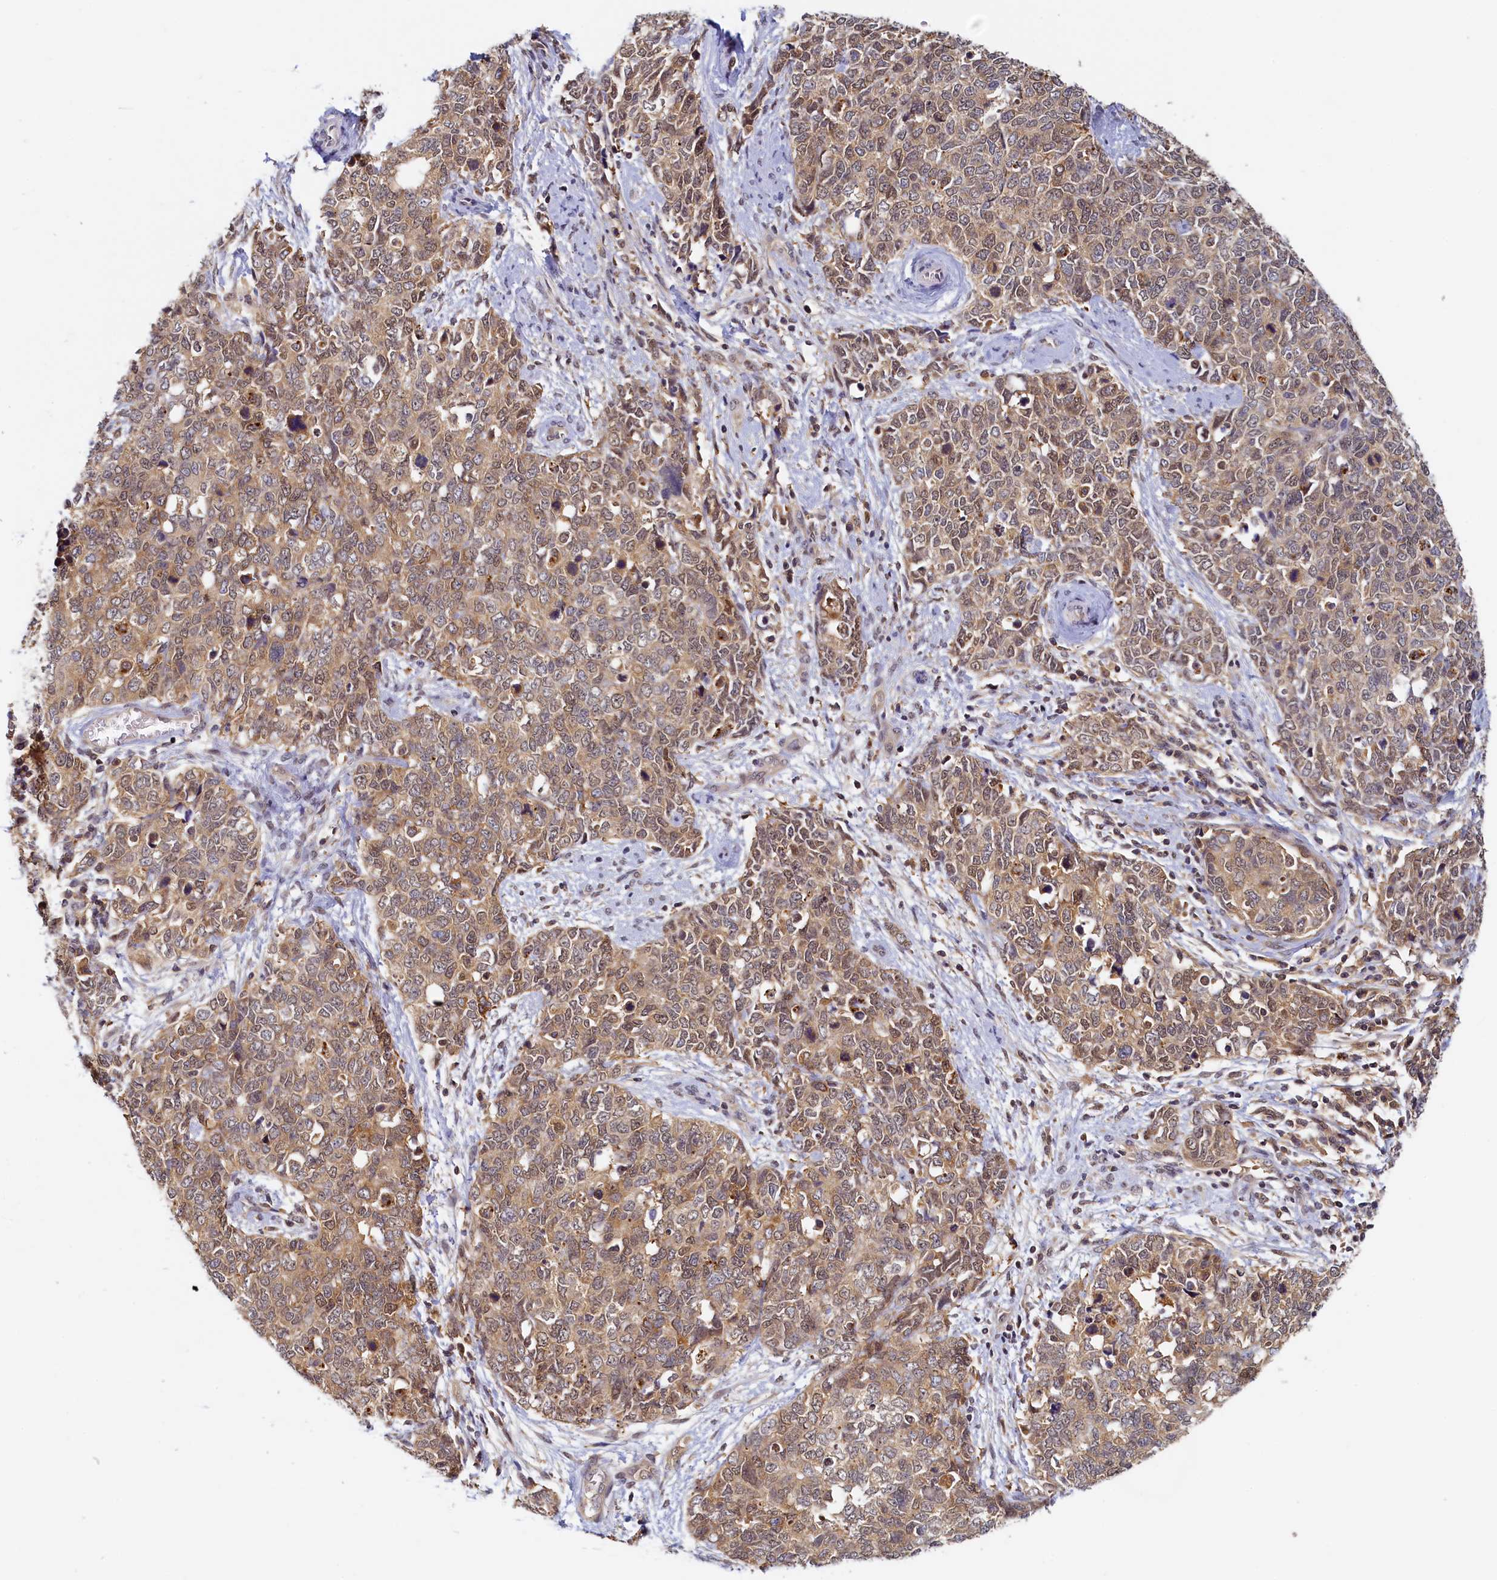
{"staining": {"intensity": "moderate", "quantity": "25%-75%", "location": "cytoplasmic/membranous,nuclear"}, "tissue": "cervical cancer", "cell_type": "Tumor cells", "image_type": "cancer", "snomed": [{"axis": "morphology", "description": "Squamous cell carcinoma, NOS"}, {"axis": "topography", "description": "Cervix"}], "caption": "High-power microscopy captured an immunohistochemistry (IHC) micrograph of cervical squamous cell carcinoma, revealing moderate cytoplasmic/membranous and nuclear expression in about 25%-75% of tumor cells. Using DAB (3,3'-diaminobenzidine) (brown) and hematoxylin (blue) stains, captured at high magnification using brightfield microscopy.", "gene": "PAAF1", "patient": {"sex": "female", "age": 63}}